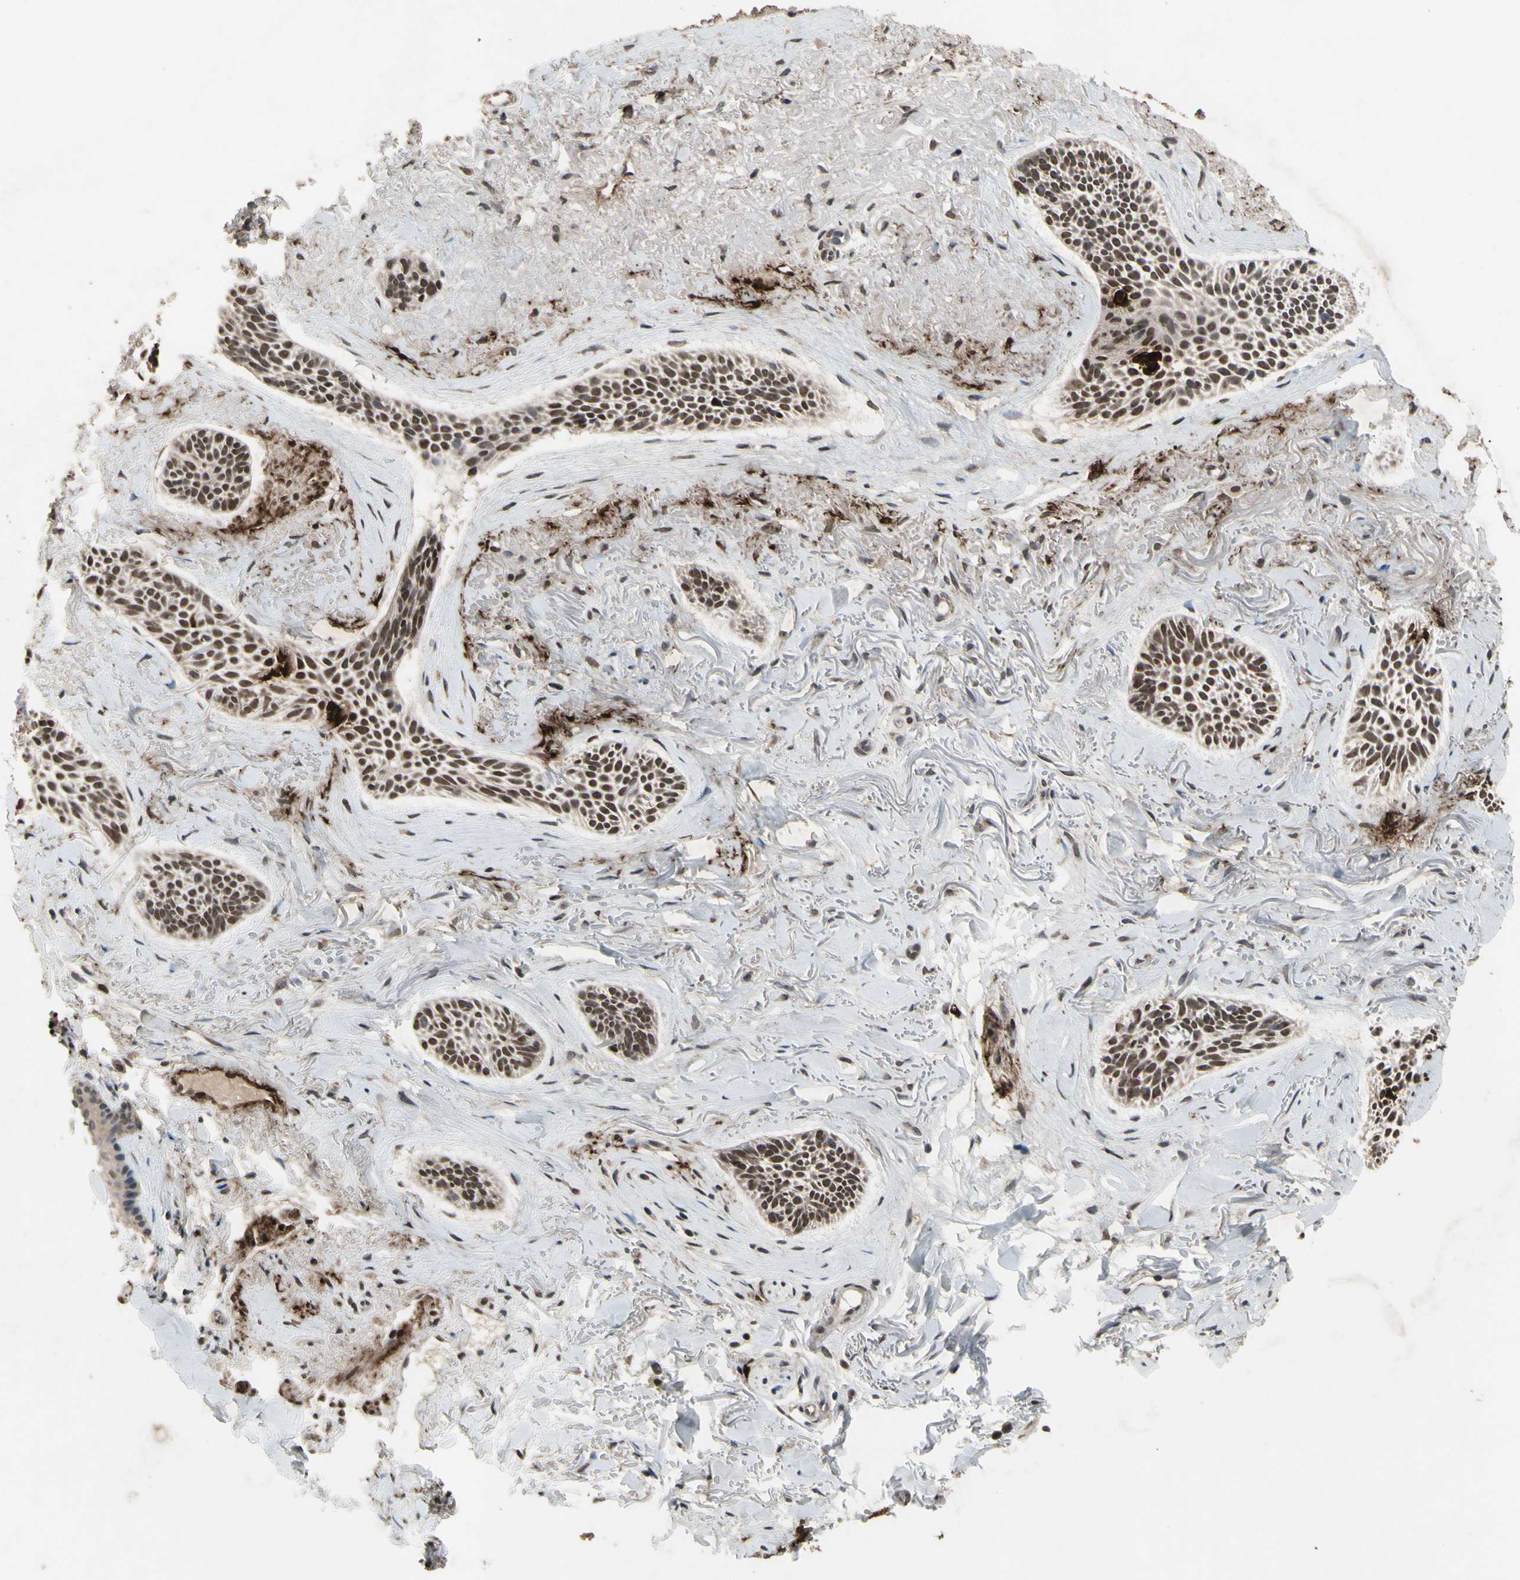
{"staining": {"intensity": "strong", "quantity": ">75%", "location": "nuclear"}, "tissue": "skin cancer", "cell_type": "Tumor cells", "image_type": "cancer", "snomed": [{"axis": "morphology", "description": "Normal tissue, NOS"}, {"axis": "morphology", "description": "Basal cell carcinoma"}, {"axis": "topography", "description": "Skin"}], "caption": "Immunohistochemical staining of human skin cancer exhibits strong nuclear protein positivity in about >75% of tumor cells. Nuclei are stained in blue.", "gene": "ZNF174", "patient": {"sex": "female", "age": 84}}